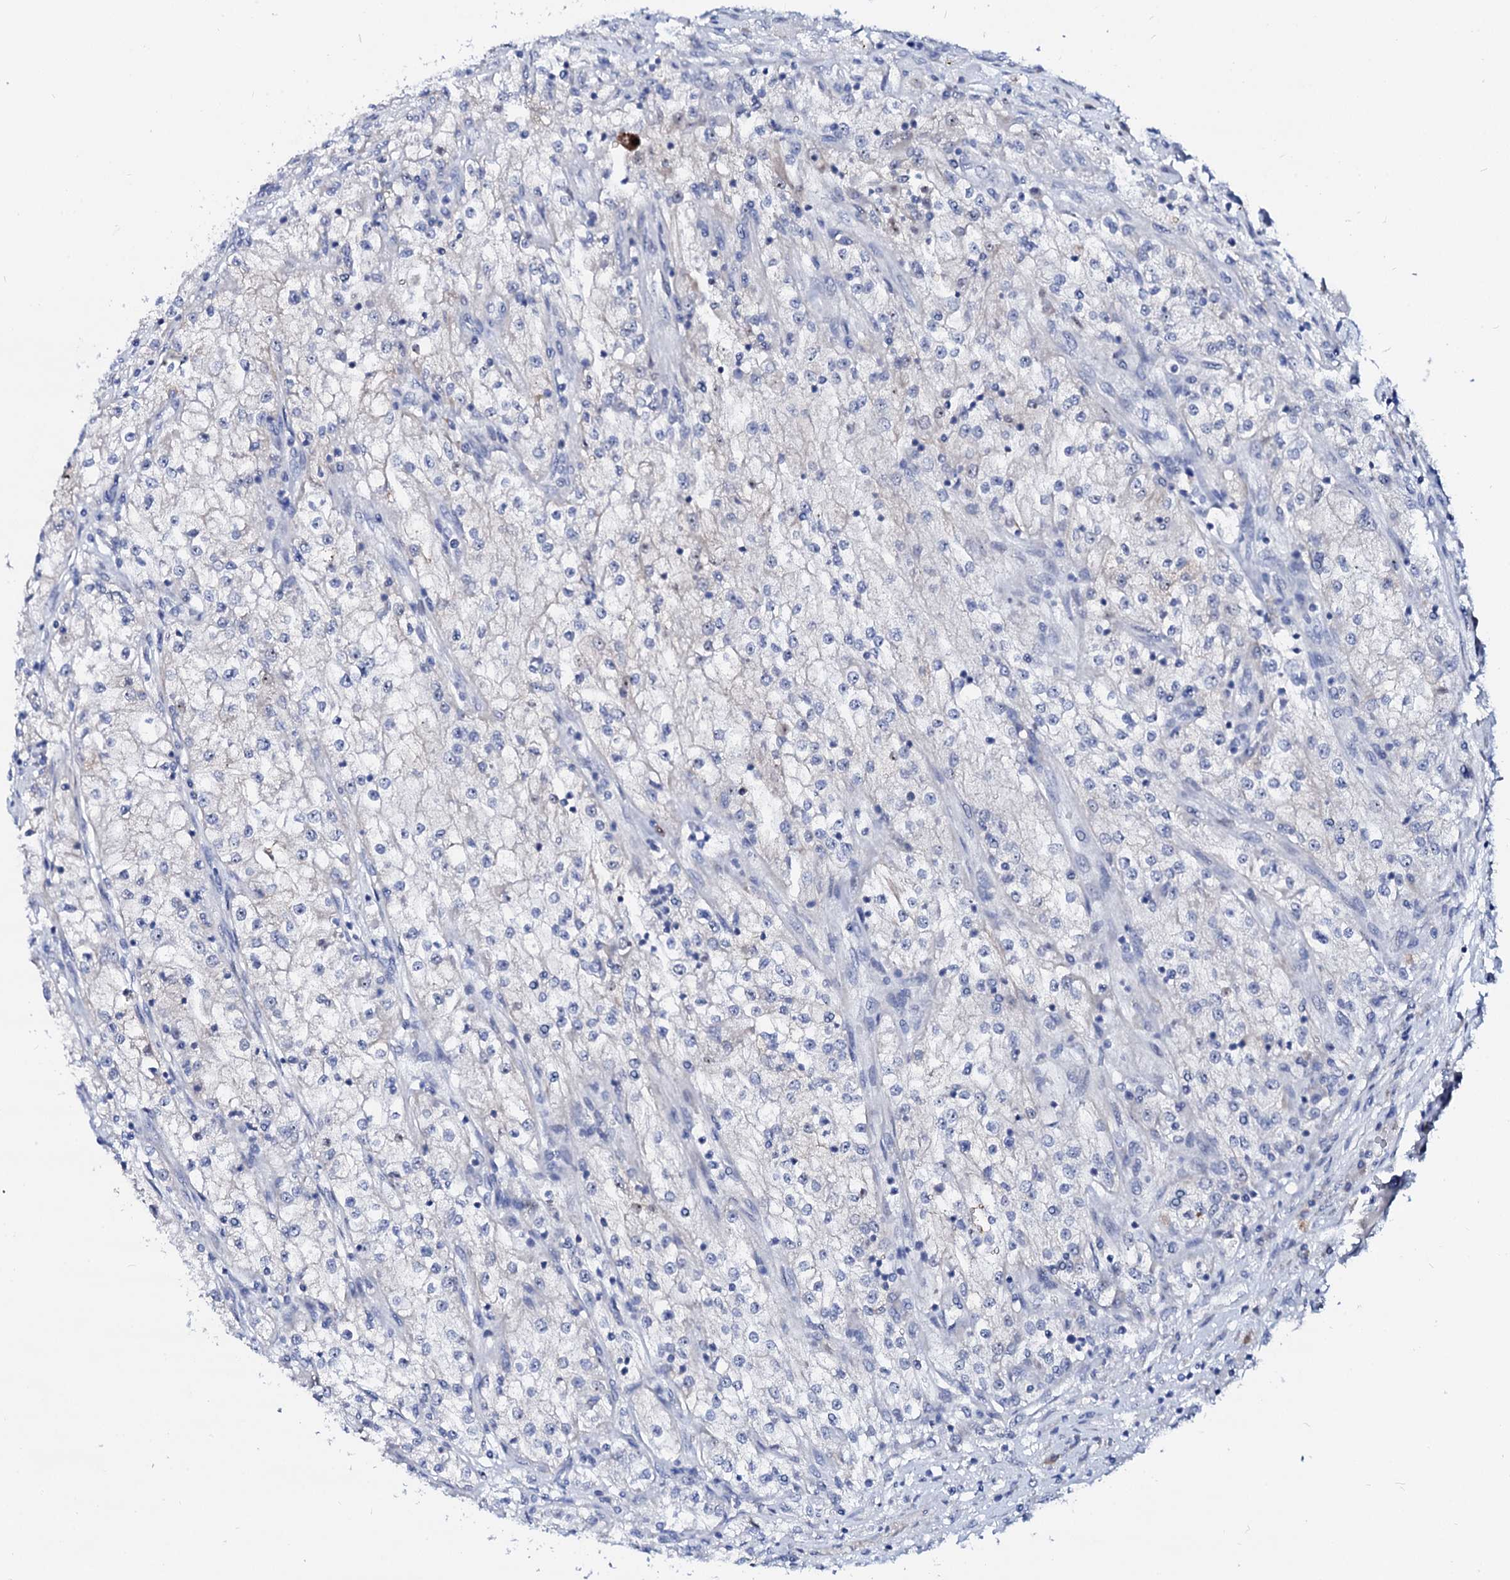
{"staining": {"intensity": "negative", "quantity": "none", "location": "none"}, "tissue": "renal cancer", "cell_type": "Tumor cells", "image_type": "cancer", "snomed": [{"axis": "morphology", "description": "Adenocarcinoma, NOS"}, {"axis": "topography", "description": "Kidney"}], "caption": "Immunohistochemistry micrograph of human adenocarcinoma (renal) stained for a protein (brown), which shows no staining in tumor cells. Brightfield microscopy of immunohistochemistry stained with DAB (3,3'-diaminobenzidine) (brown) and hematoxylin (blue), captured at high magnification.", "gene": "BTBD16", "patient": {"sex": "female", "age": 52}}